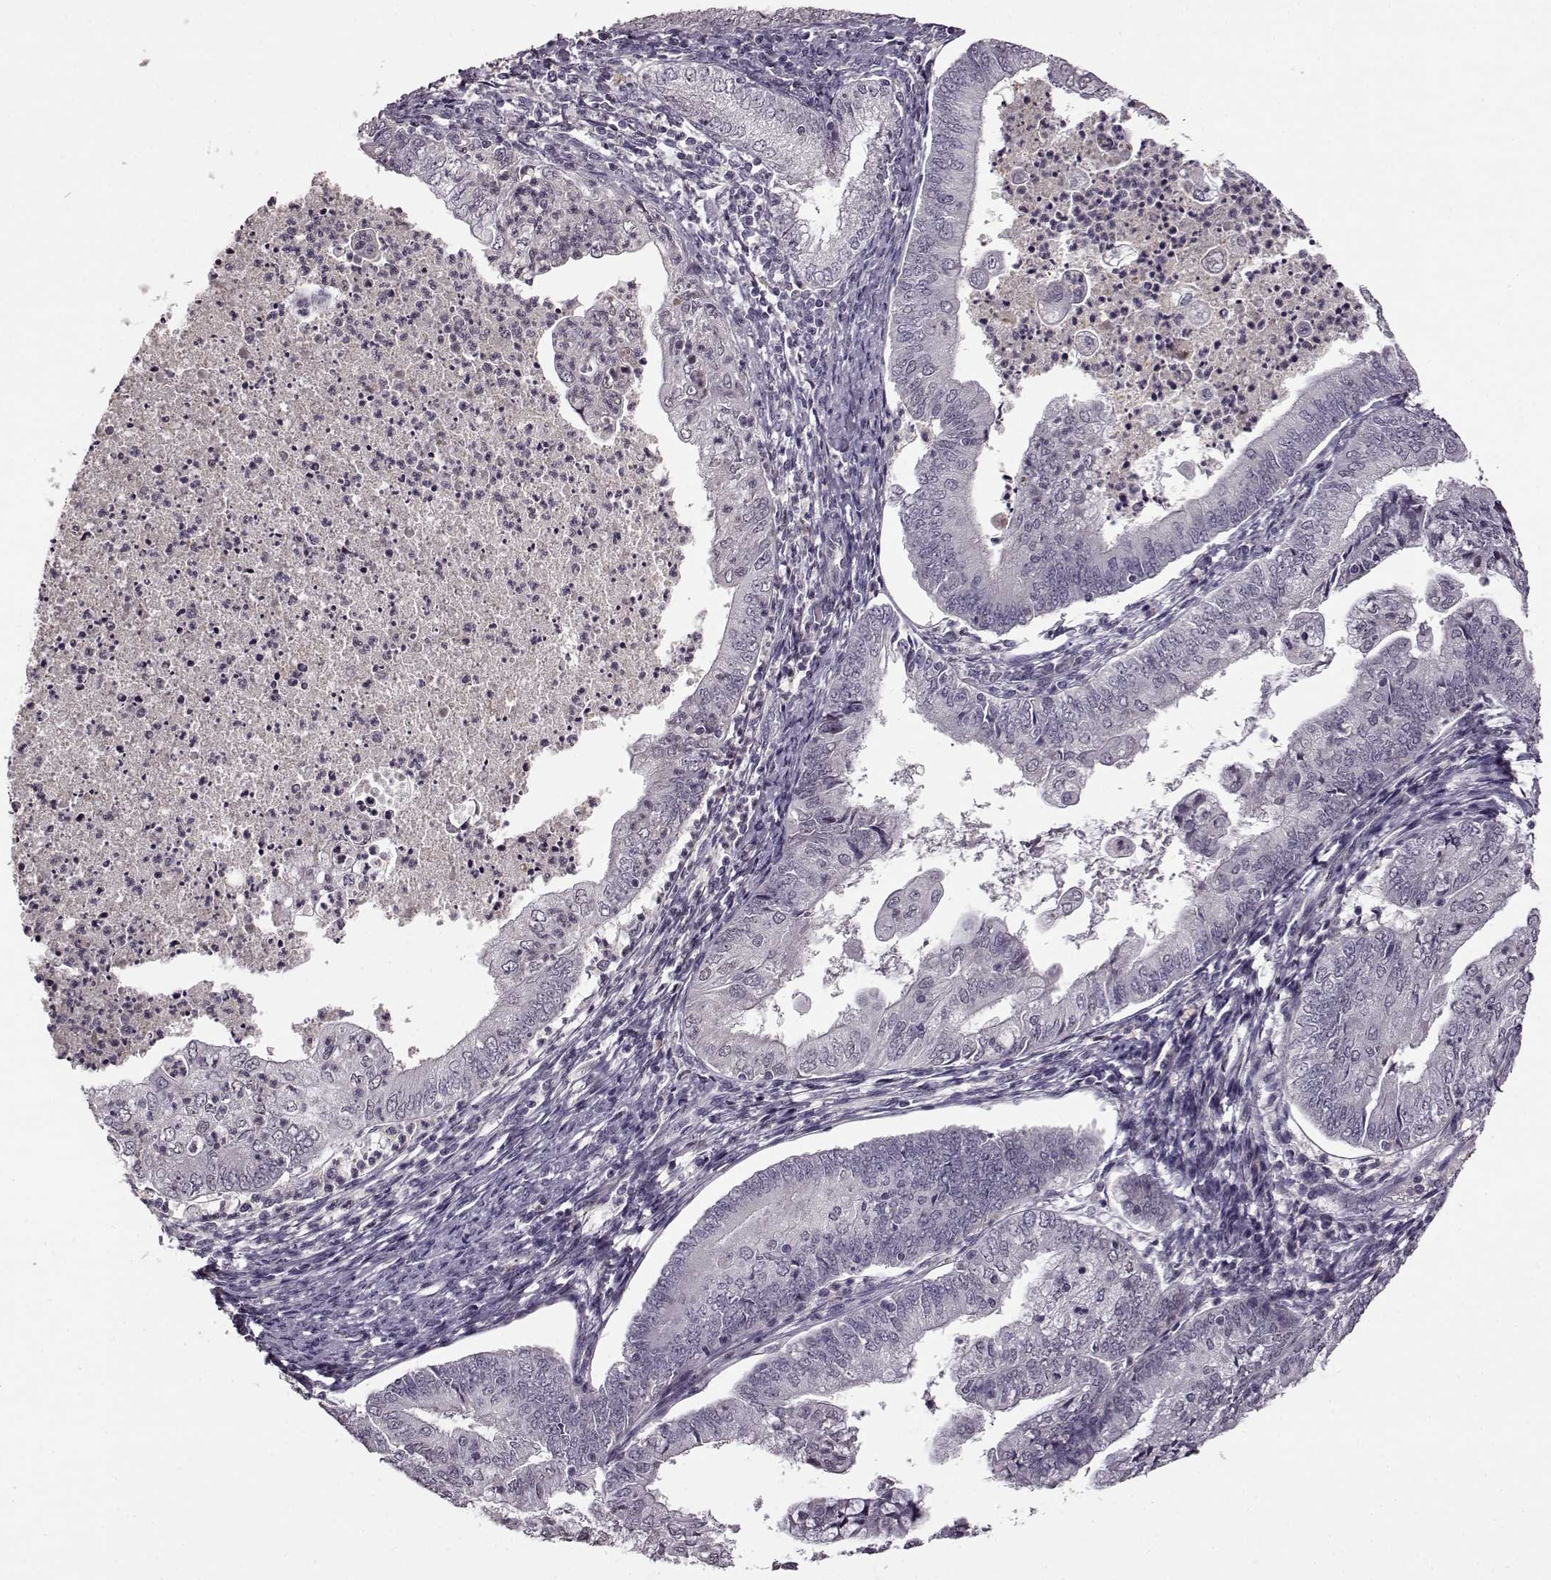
{"staining": {"intensity": "negative", "quantity": "none", "location": "none"}, "tissue": "endometrial cancer", "cell_type": "Tumor cells", "image_type": "cancer", "snomed": [{"axis": "morphology", "description": "Adenocarcinoma, NOS"}, {"axis": "topography", "description": "Endometrium"}], "caption": "Tumor cells are negative for protein expression in human endometrial cancer.", "gene": "CNGA3", "patient": {"sex": "female", "age": 55}}